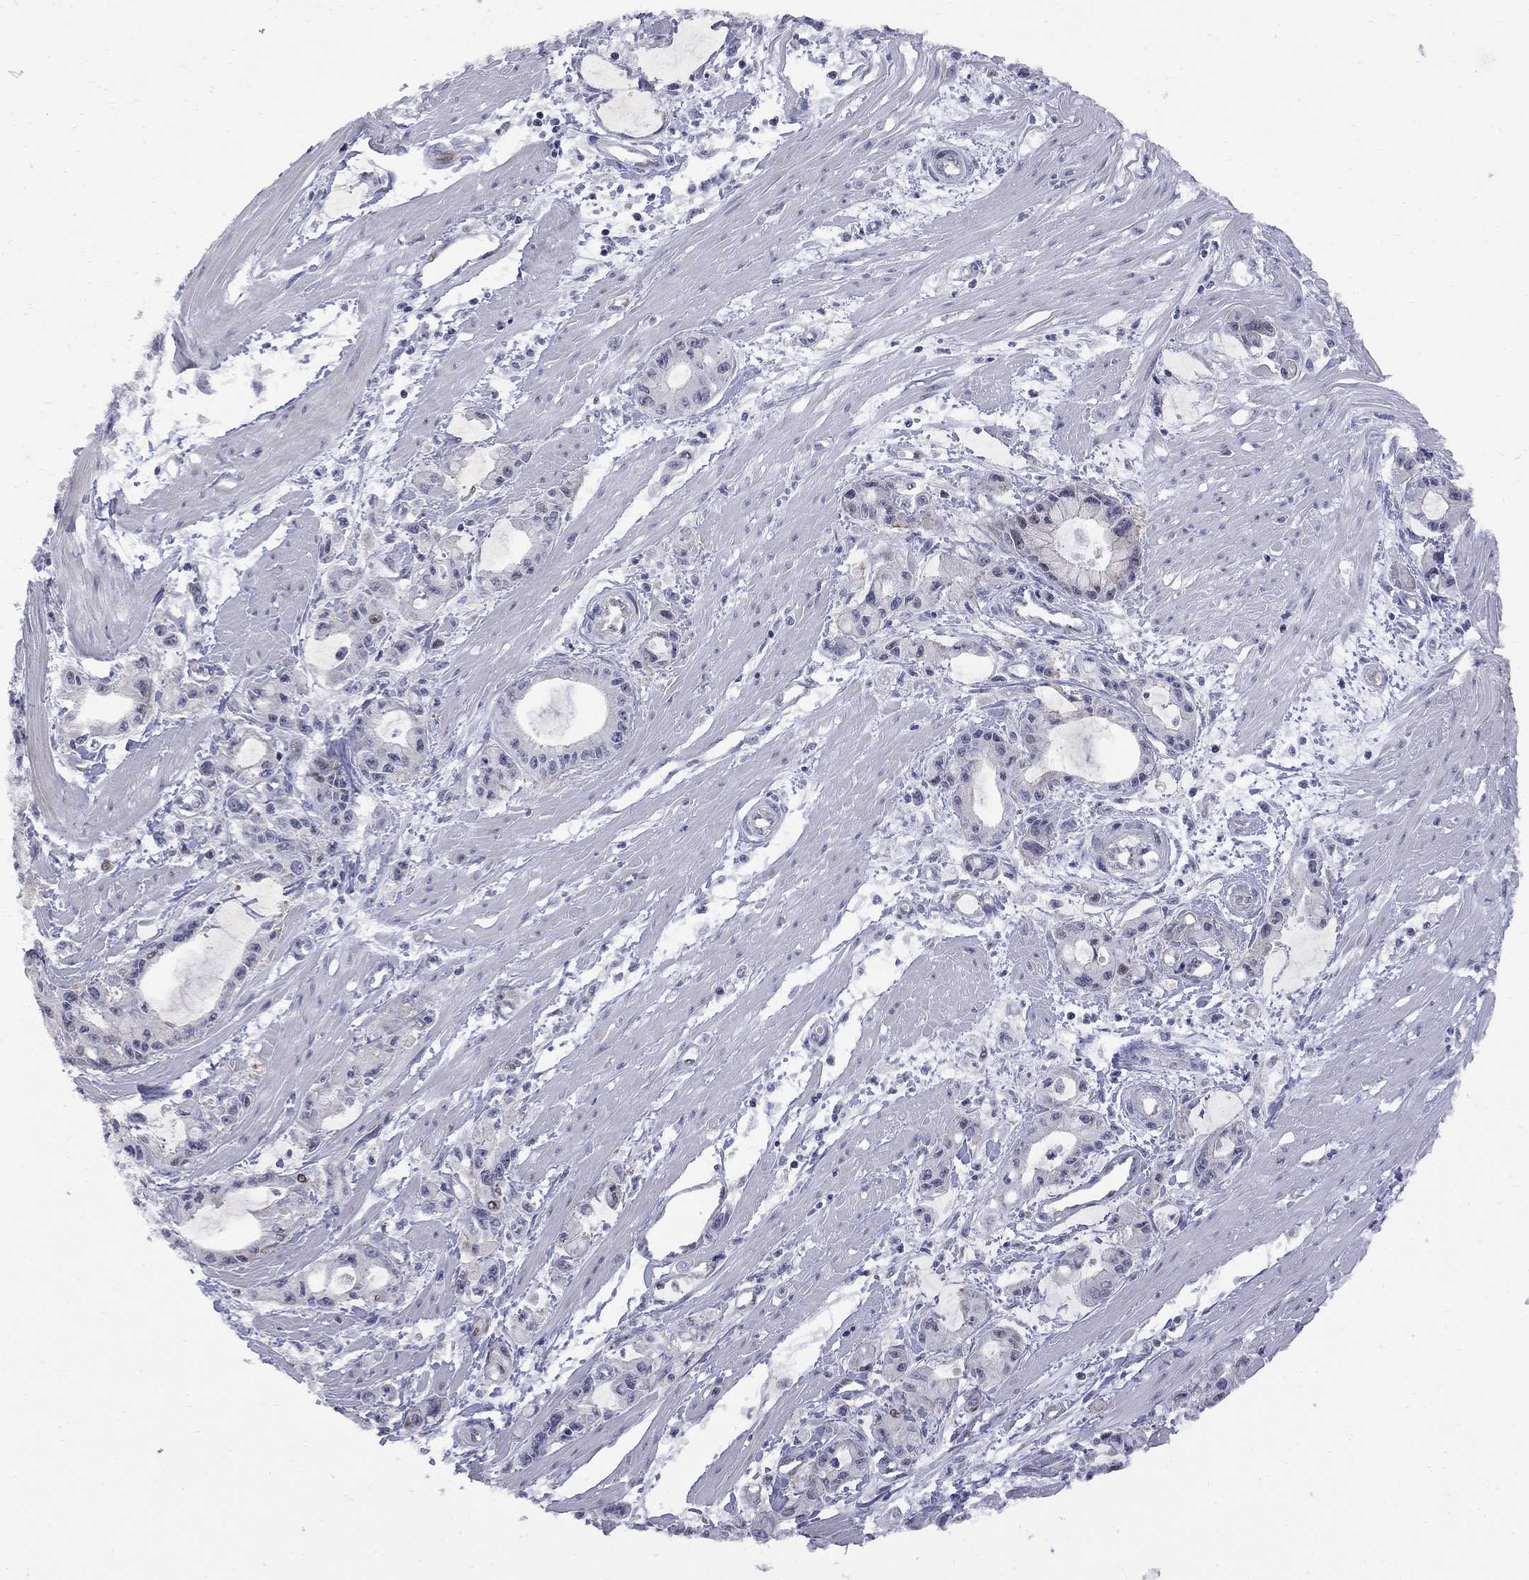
{"staining": {"intensity": "negative", "quantity": "none", "location": "none"}, "tissue": "pancreatic cancer", "cell_type": "Tumor cells", "image_type": "cancer", "snomed": [{"axis": "morphology", "description": "Adenocarcinoma, NOS"}, {"axis": "topography", "description": "Pancreas"}], "caption": "This histopathology image is of adenocarcinoma (pancreatic) stained with immunohistochemistry to label a protein in brown with the nuclei are counter-stained blue. There is no staining in tumor cells. (DAB immunohistochemistry with hematoxylin counter stain).", "gene": "DHX33", "patient": {"sex": "male", "age": 48}}